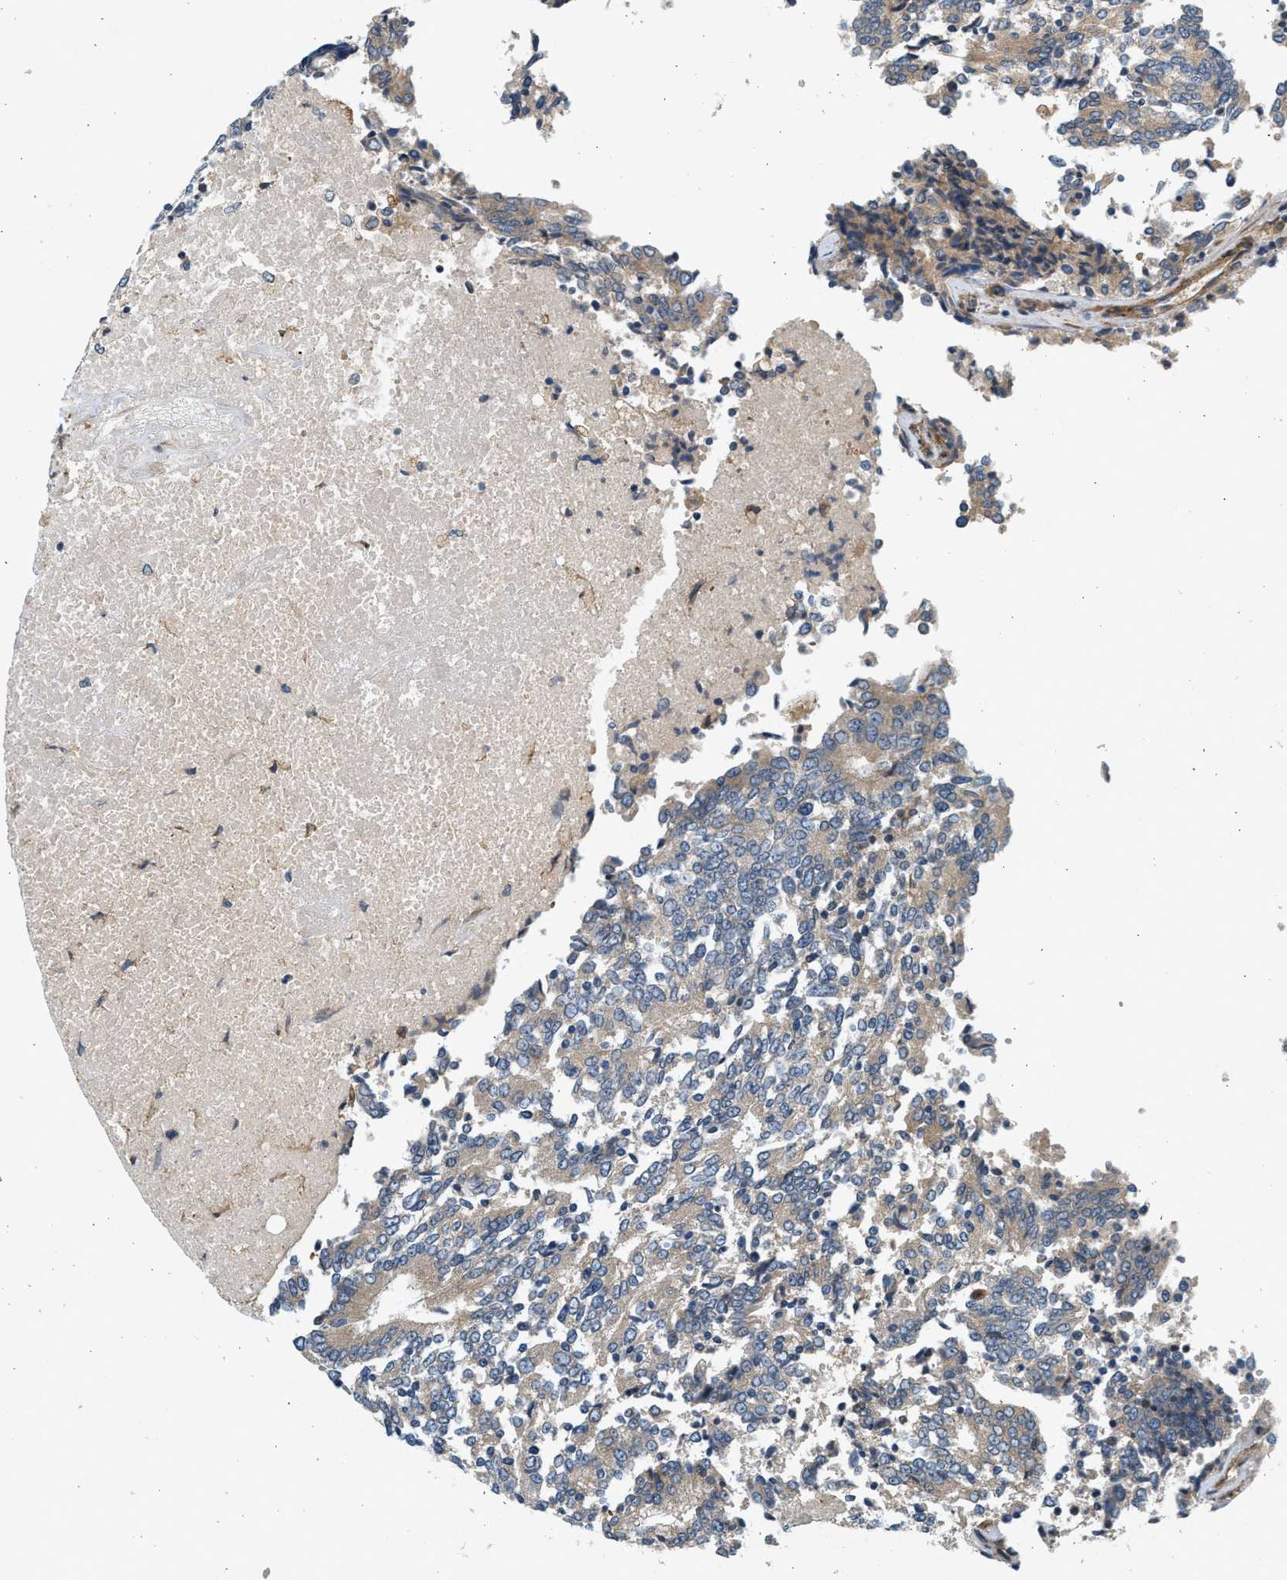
{"staining": {"intensity": "weak", "quantity": "25%-75%", "location": "cytoplasmic/membranous"}, "tissue": "prostate cancer", "cell_type": "Tumor cells", "image_type": "cancer", "snomed": [{"axis": "morphology", "description": "Normal tissue, NOS"}, {"axis": "morphology", "description": "Adenocarcinoma, High grade"}, {"axis": "topography", "description": "Prostate"}, {"axis": "topography", "description": "Seminal veicle"}], "caption": "Protein expression analysis of human prostate high-grade adenocarcinoma reveals weak cytoplasmic/membranous staining in approximately 25%-75% of tumor cells.", "gene": "KDELR2", "patient": {"sex": "male", "age": 55}}